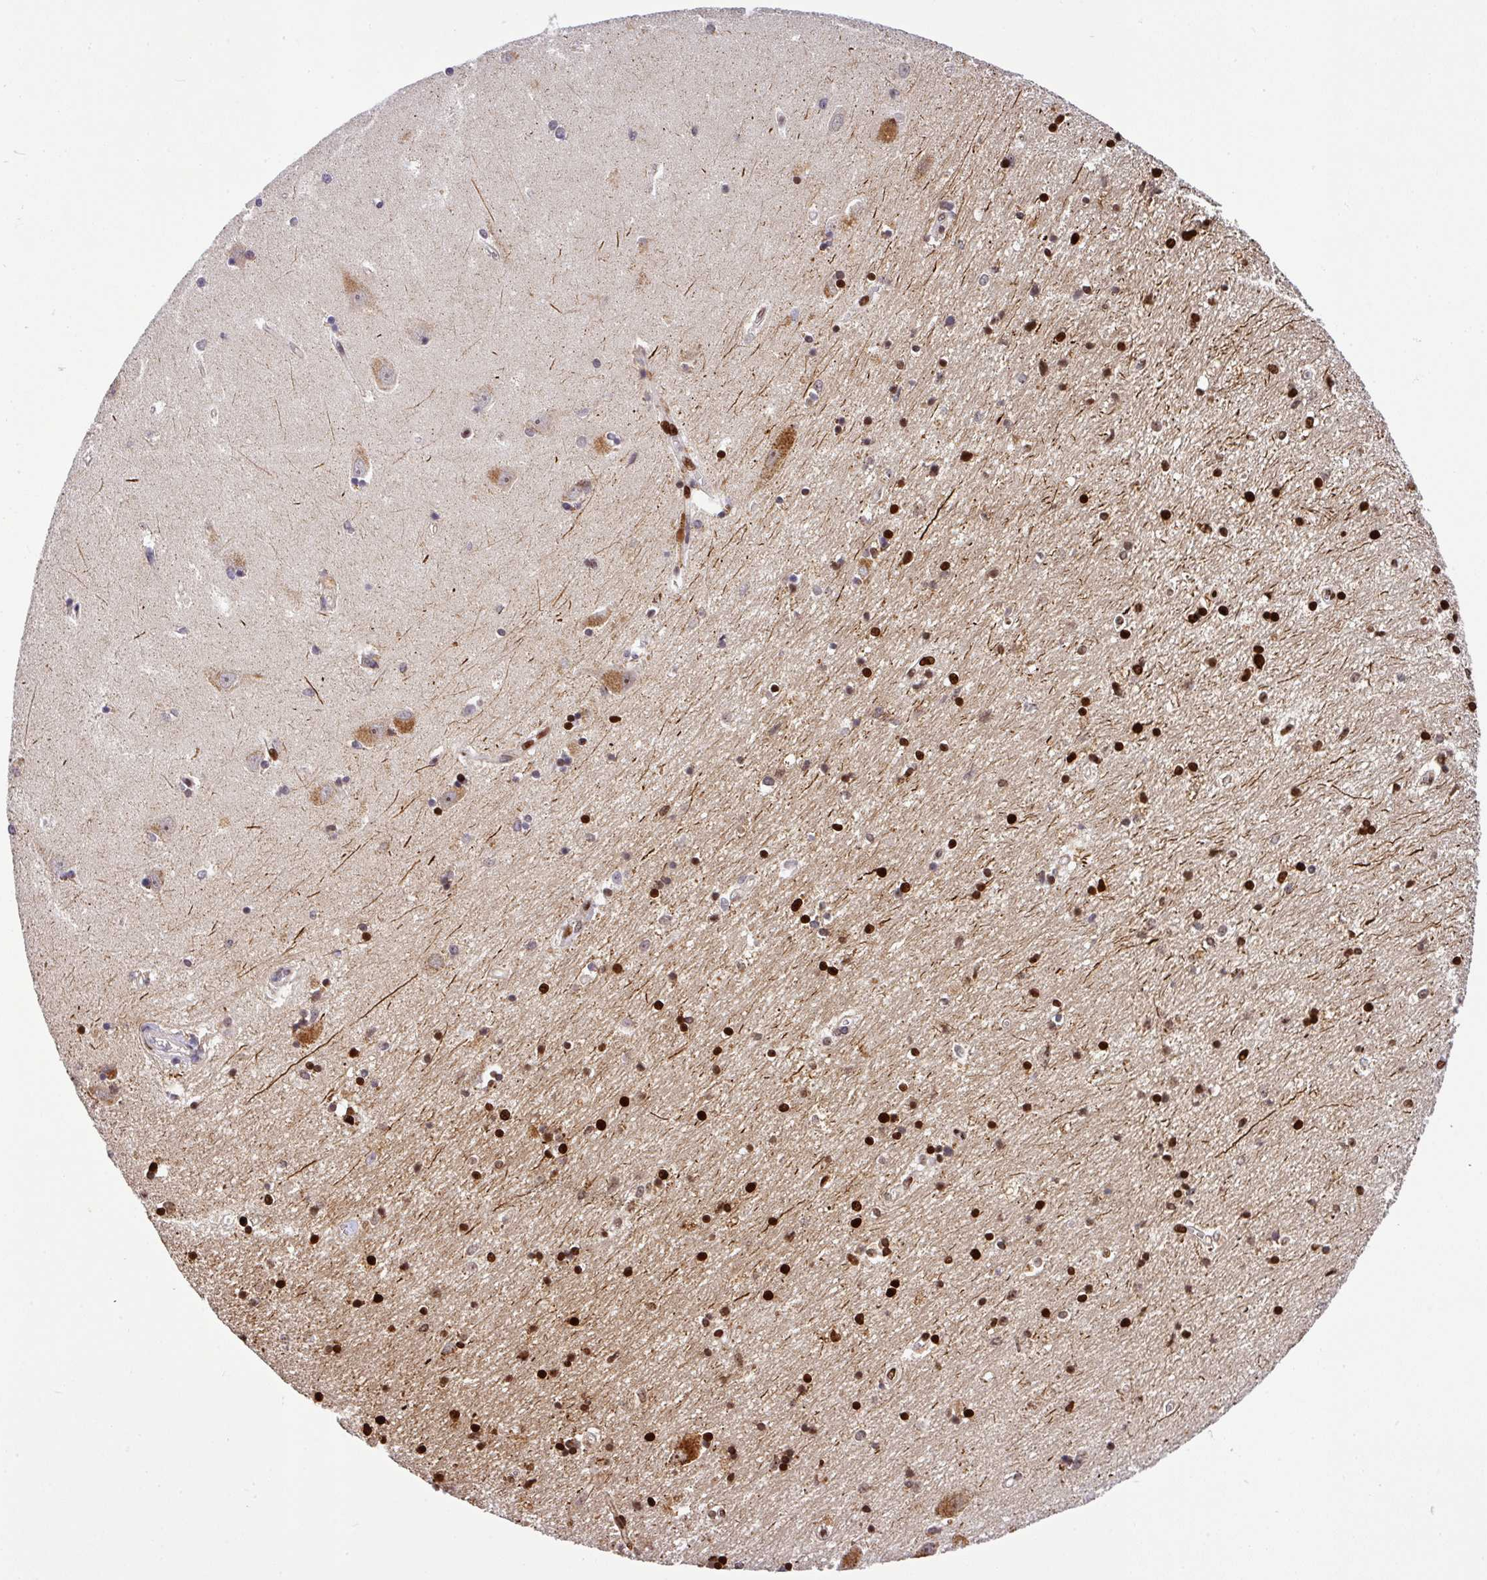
{"staining": {"intensity": "strong", "quantity": ">75%", "location": "nuclear"}, "tissue": "hippocampus", "cell_type": "Glial cells", "image_type": "normal", "snomed": [{"axis": "morphology", "description": "Normal tissue, NOS"}, {"axis": "topography", "description": "Hippocampus"}], "caption": "A high-resolution photomicrograph shows IHC staining of benign hippocampus, which exhibits strong nuclear staining in about >75% of glial cells. (Stains: DAB (3,3'-diaminobenzidine) in brown, nuclei in blue, Microscopy: brightfield microscopy at high magnification).", "gene": "ANXA2R", "patient": {"sex": "female", "age": 64}}